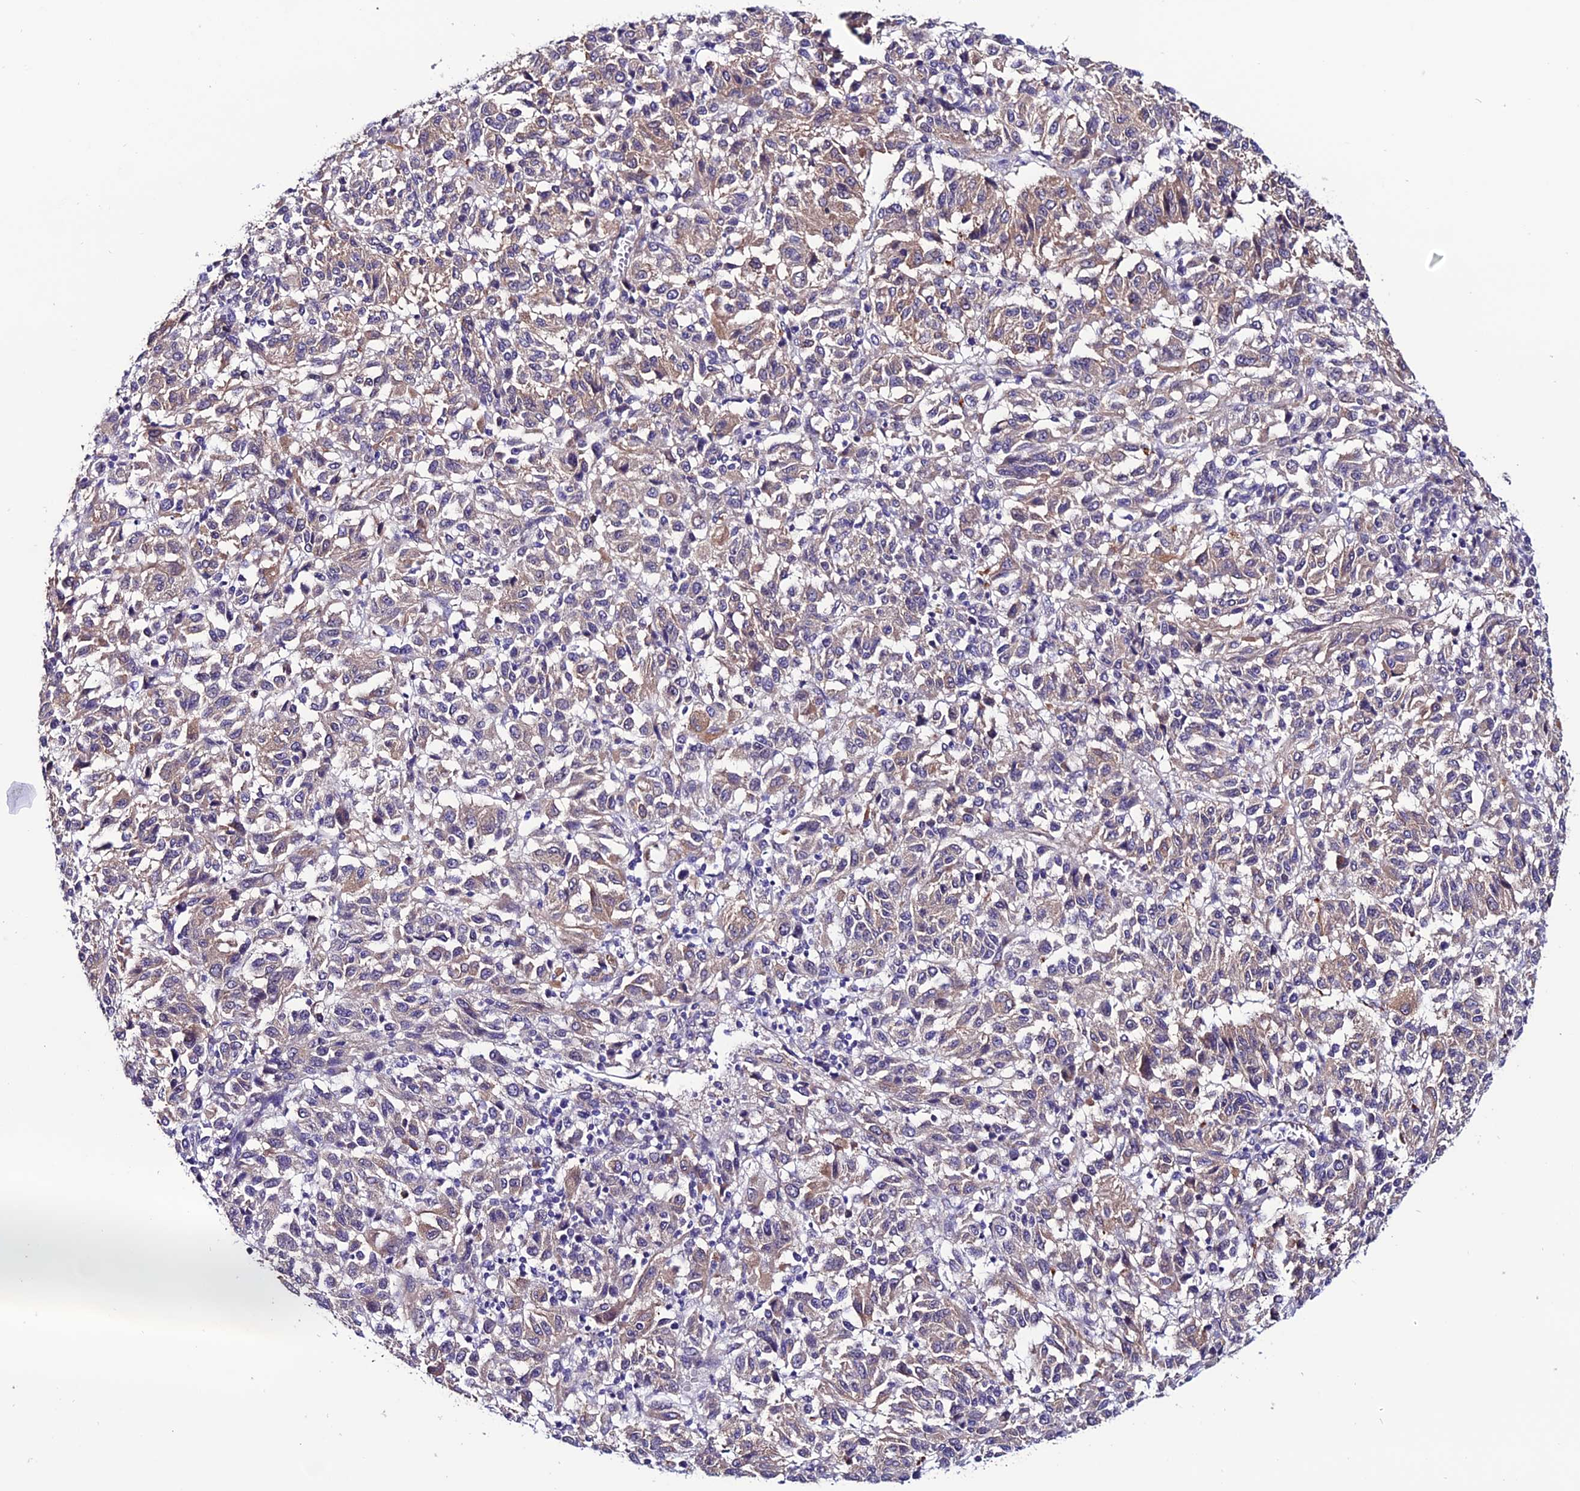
{"staining": {"intensity": "weak", "quantity": "25%-75%", "location": "cytoplasmic/membranous"}, "tissue": "melanoma", "cell_type": "Tumor cells", "image_type": "cancer", "snomed": [{"axis": "morphology", "description": "Malignant melanoma, Metastatic site"}, {"axis": "topography", "description": "Lung"}], "caption": "Tumor cells display low levels of weak cytoplasmic/membranous staining in about 25%-75% of cells in human melanoma. (DAB (3,3'-diaminobenzidine) IHC with brightfield microscopy, high magnification).", "gene": "FZD8", "patient": {"sex": "male", "age": 64}}